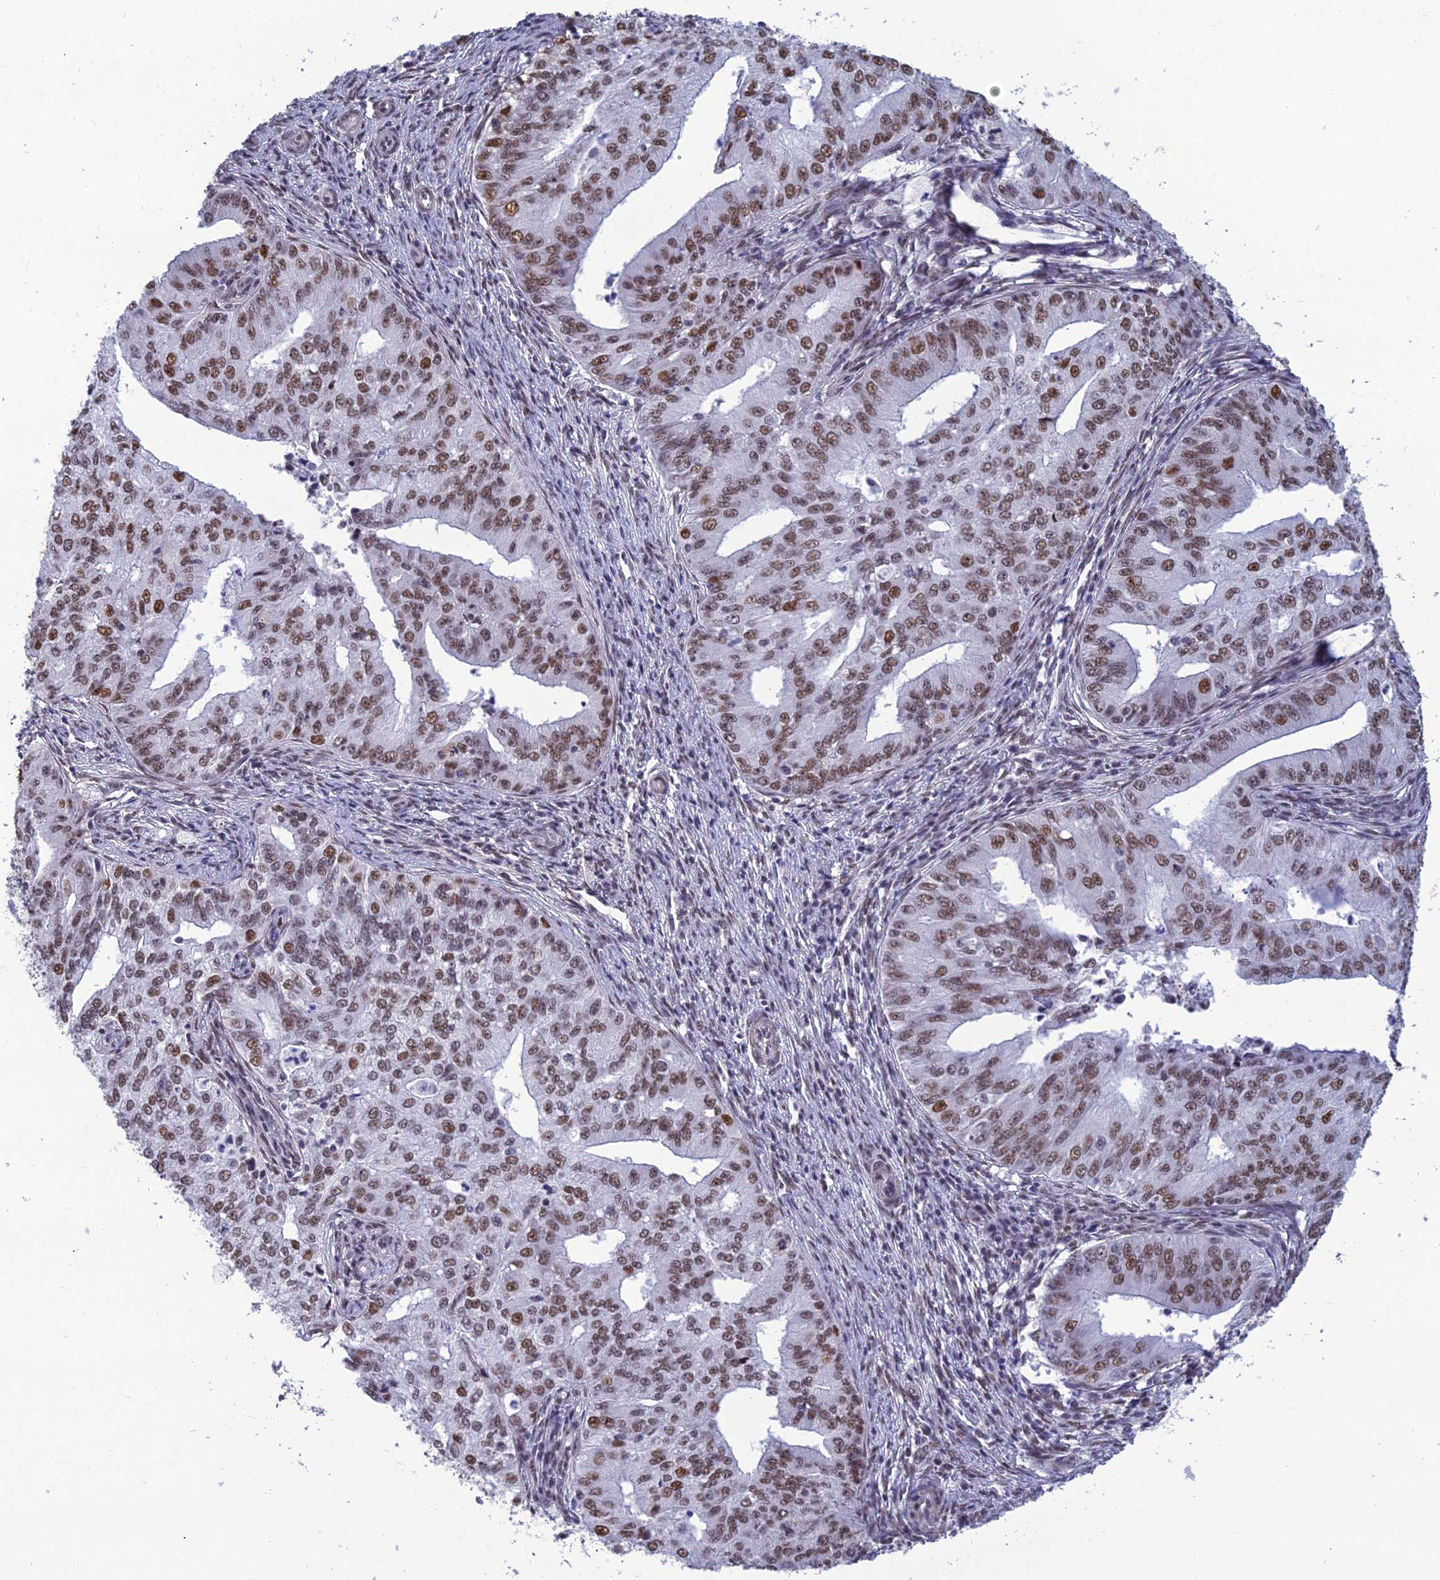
{"staining": {"intensity": "moderate", "quantity": ">75%", "location": "nuclear"}, "tissue": "endometrial cancer", "cell_type": "Tumor cells", "image_type": "cancer", "snomed": [{"axis": "morphology", "description": "Adenocarcinoma, NOS"}, {"axis": "topography", "description": "Endometrium"}], "caption": "Endometrial adenocarcinoma tissue displays moderate nuclear expression in about >75% of tumor cells, visualized by immunohistochemistry. Using DAB (3,3'-diaminobenzidine) (brown) and hematoxylin (blue) stains, captured at high magnification using brightfield microscopy.", "gene": "RSRC1", "patient": {"sex": "female", "age": 50}}